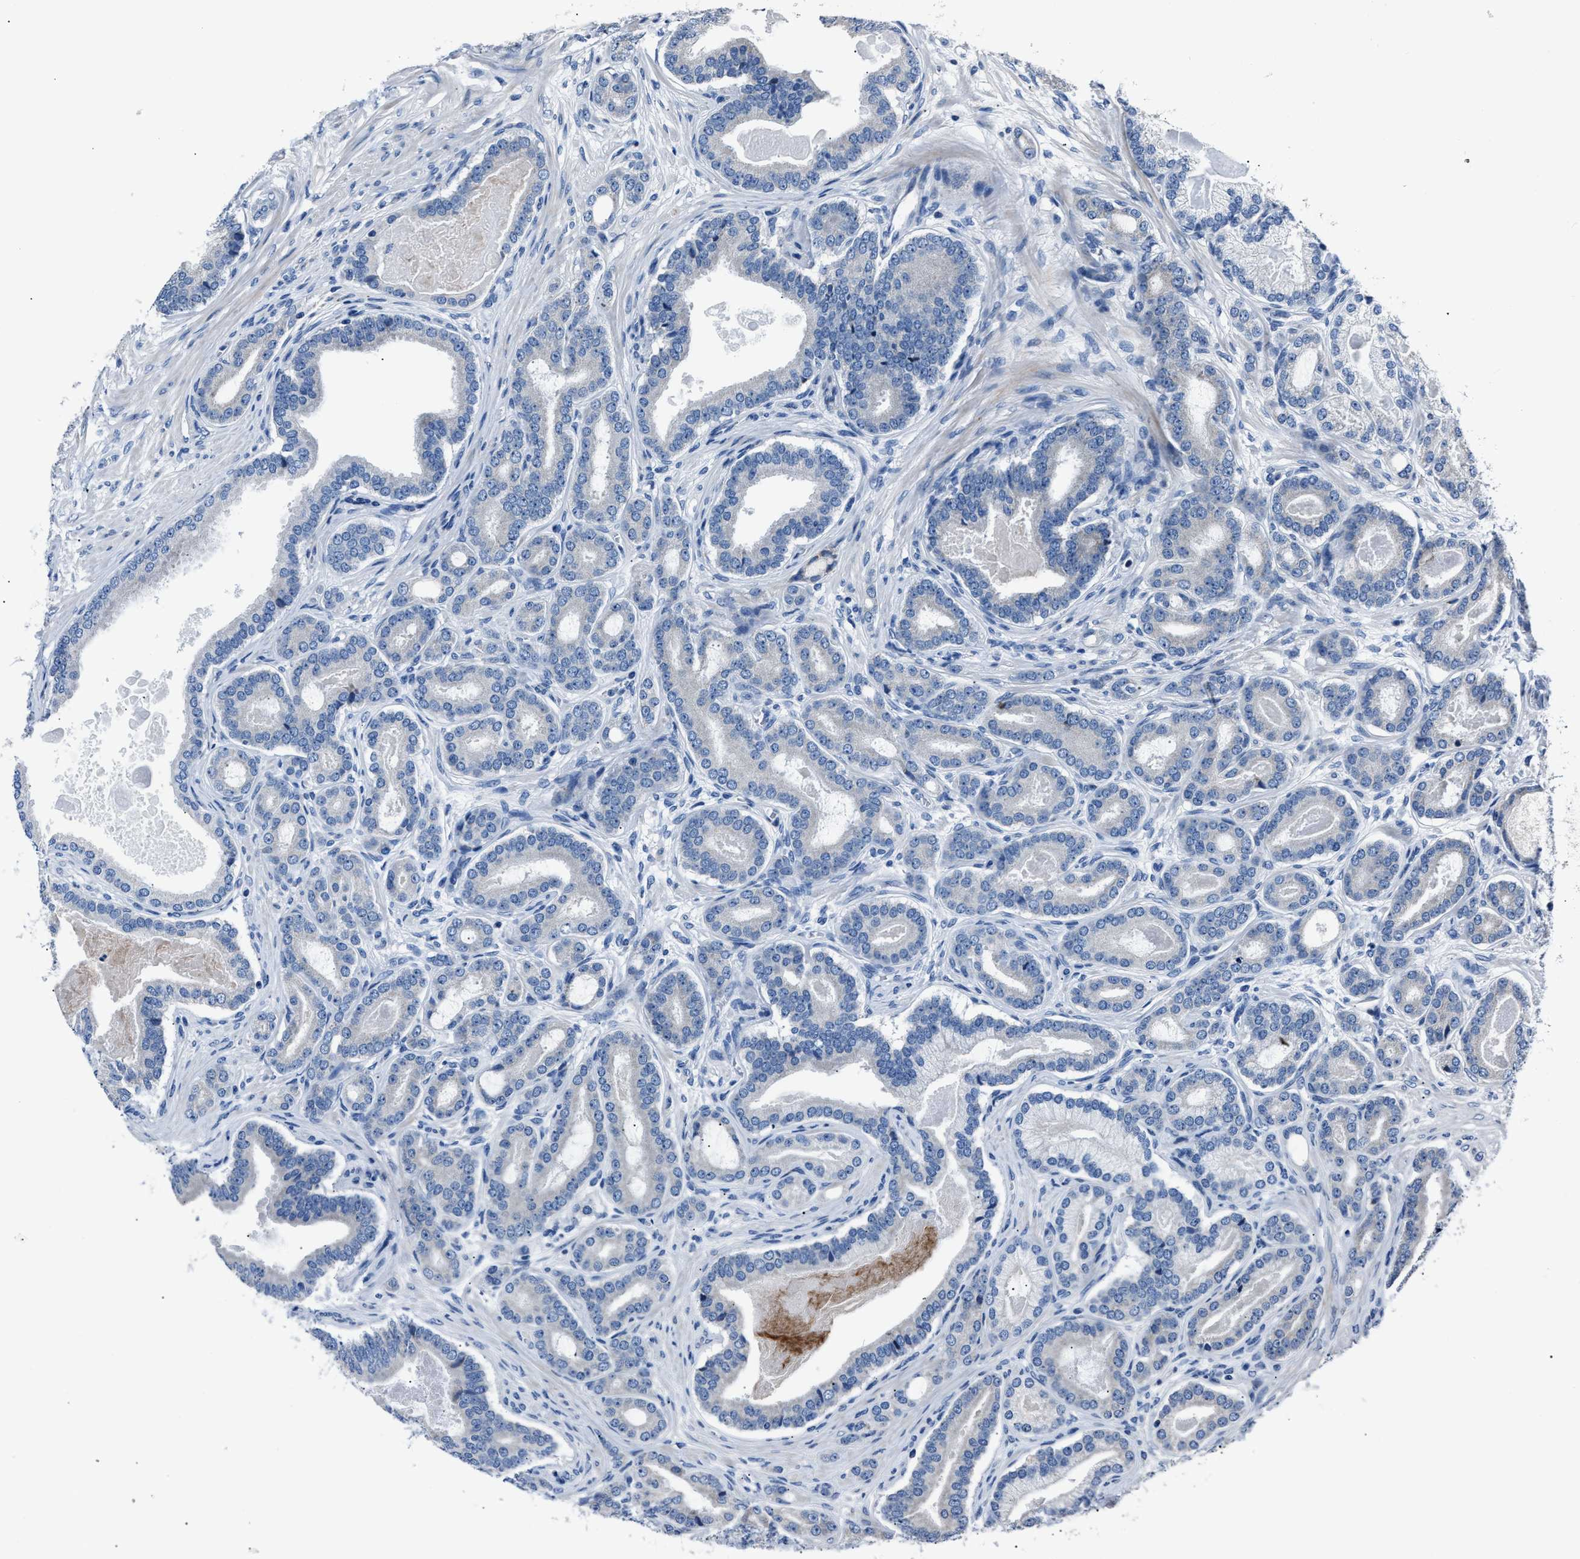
{"staining": {"intensity": "negative", "quantity": "none", "location": "none"}, "tissue": "prostate cancer", "cell_type": "Tumor cells", "image_type": "cancer", "snomed": [{"axis": "morphology", "description": "Adenocarcinoma, High grade"}, {"axis": "topography", "description": "Prostate"}], "caption": "This is an IHC photomicrograph of high-grade adenocarcinoma (prostate). There is no expression in tumor cells.", "gene": "DNAJC24", "patient": {"sex": "male", "age": 60}}